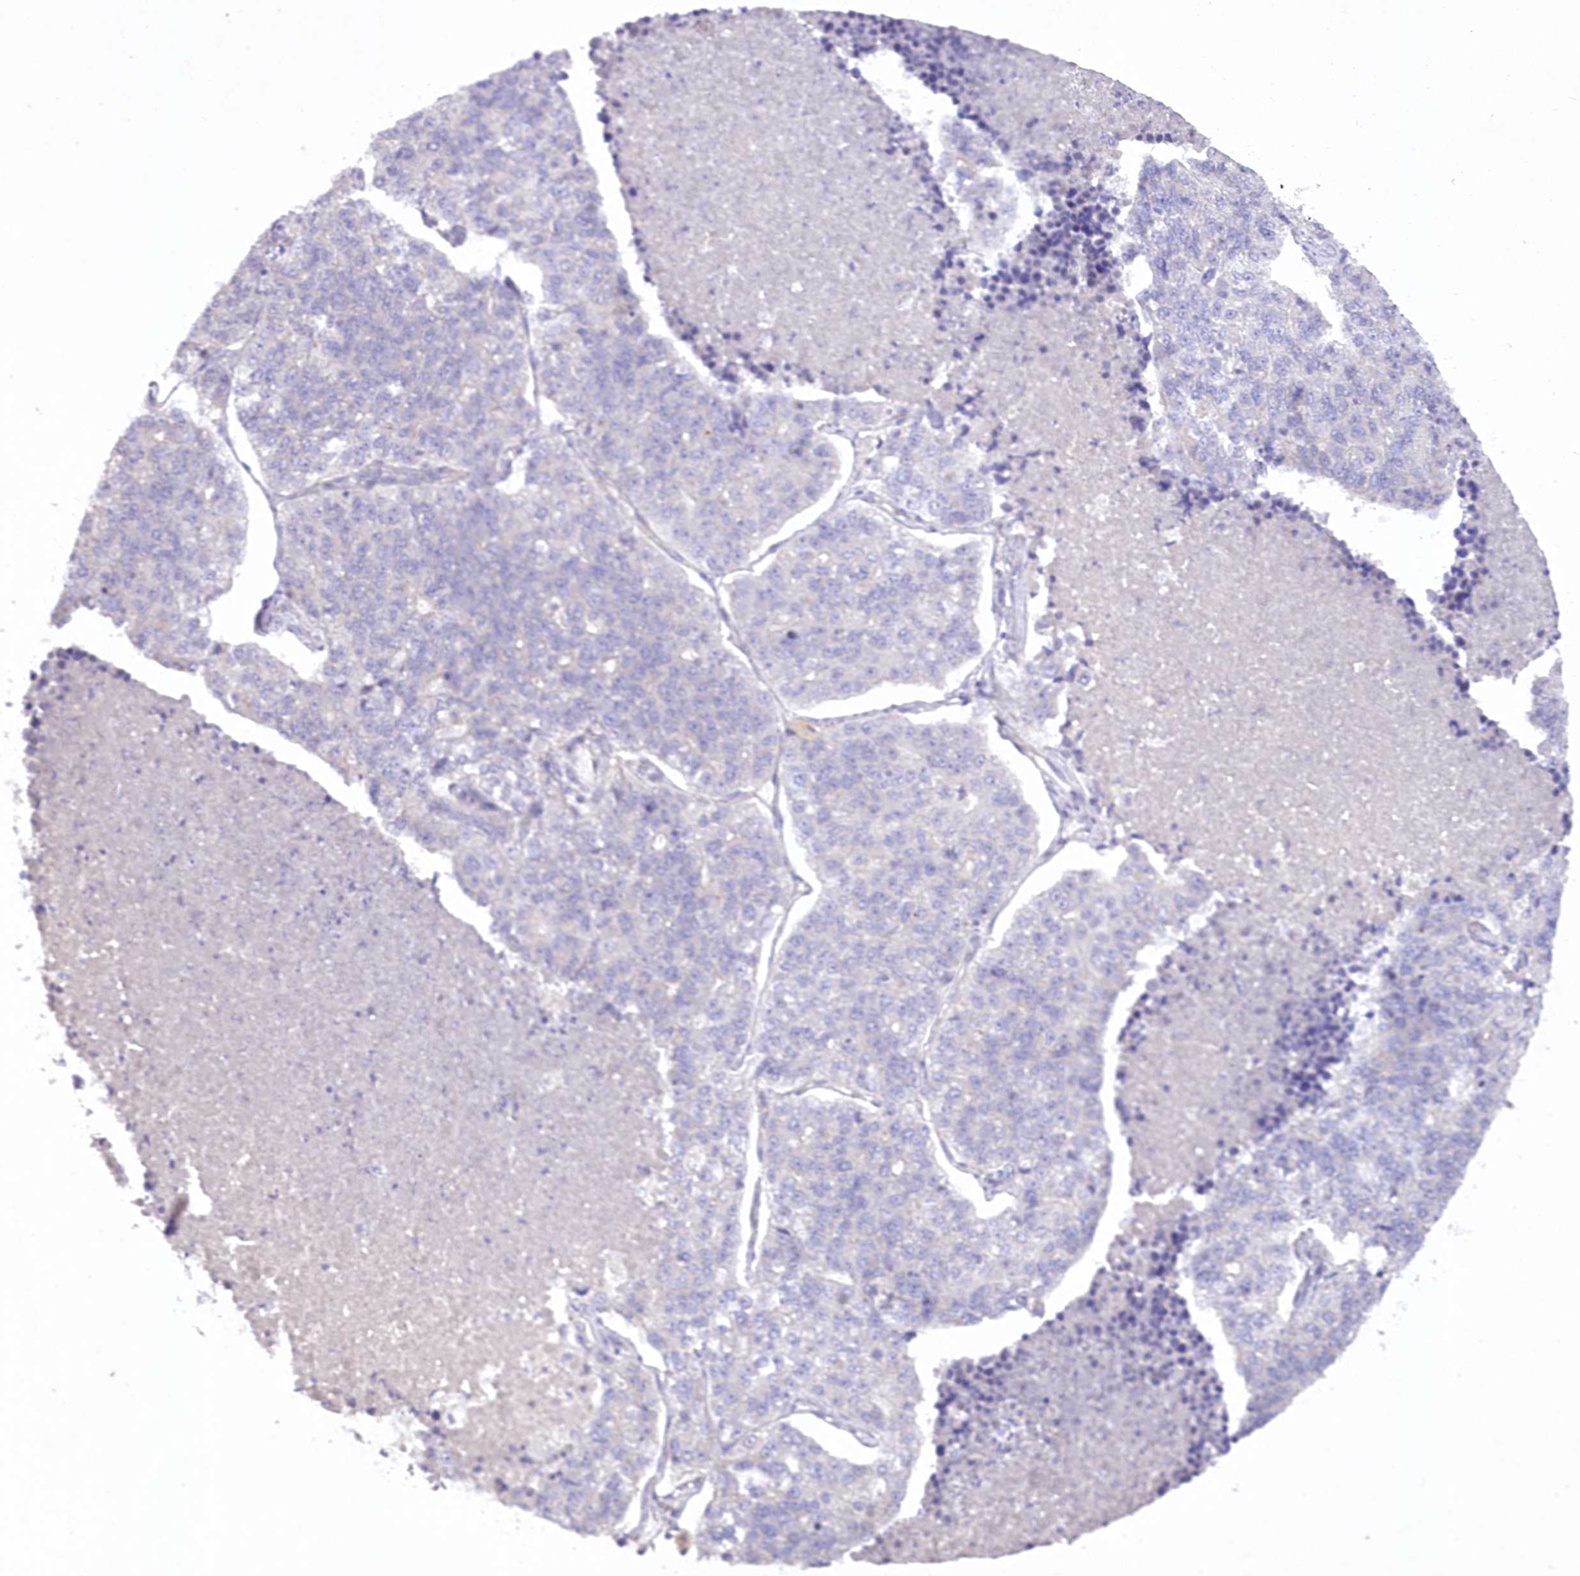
{"staining": {"intensity": "negative", "quantity": "none", "location": "none"}, "tissue": "lung cancer", "cell_type": "Tumor cells", "image_type": "cancer", "snomed": [{"axis": "morphology", "description": "Adenocarcinoma, NOS"}, {"axis": "topography", "description": "Lung"}], "caption": "IHC histopathology image of neoplastic tissue: human lung cancer (adenocarcinoma) stained with DAB displays no significant protein expression in tumor cells.", "gene": "ITSN2", "patient": {"sex": "male", "age": 49}}